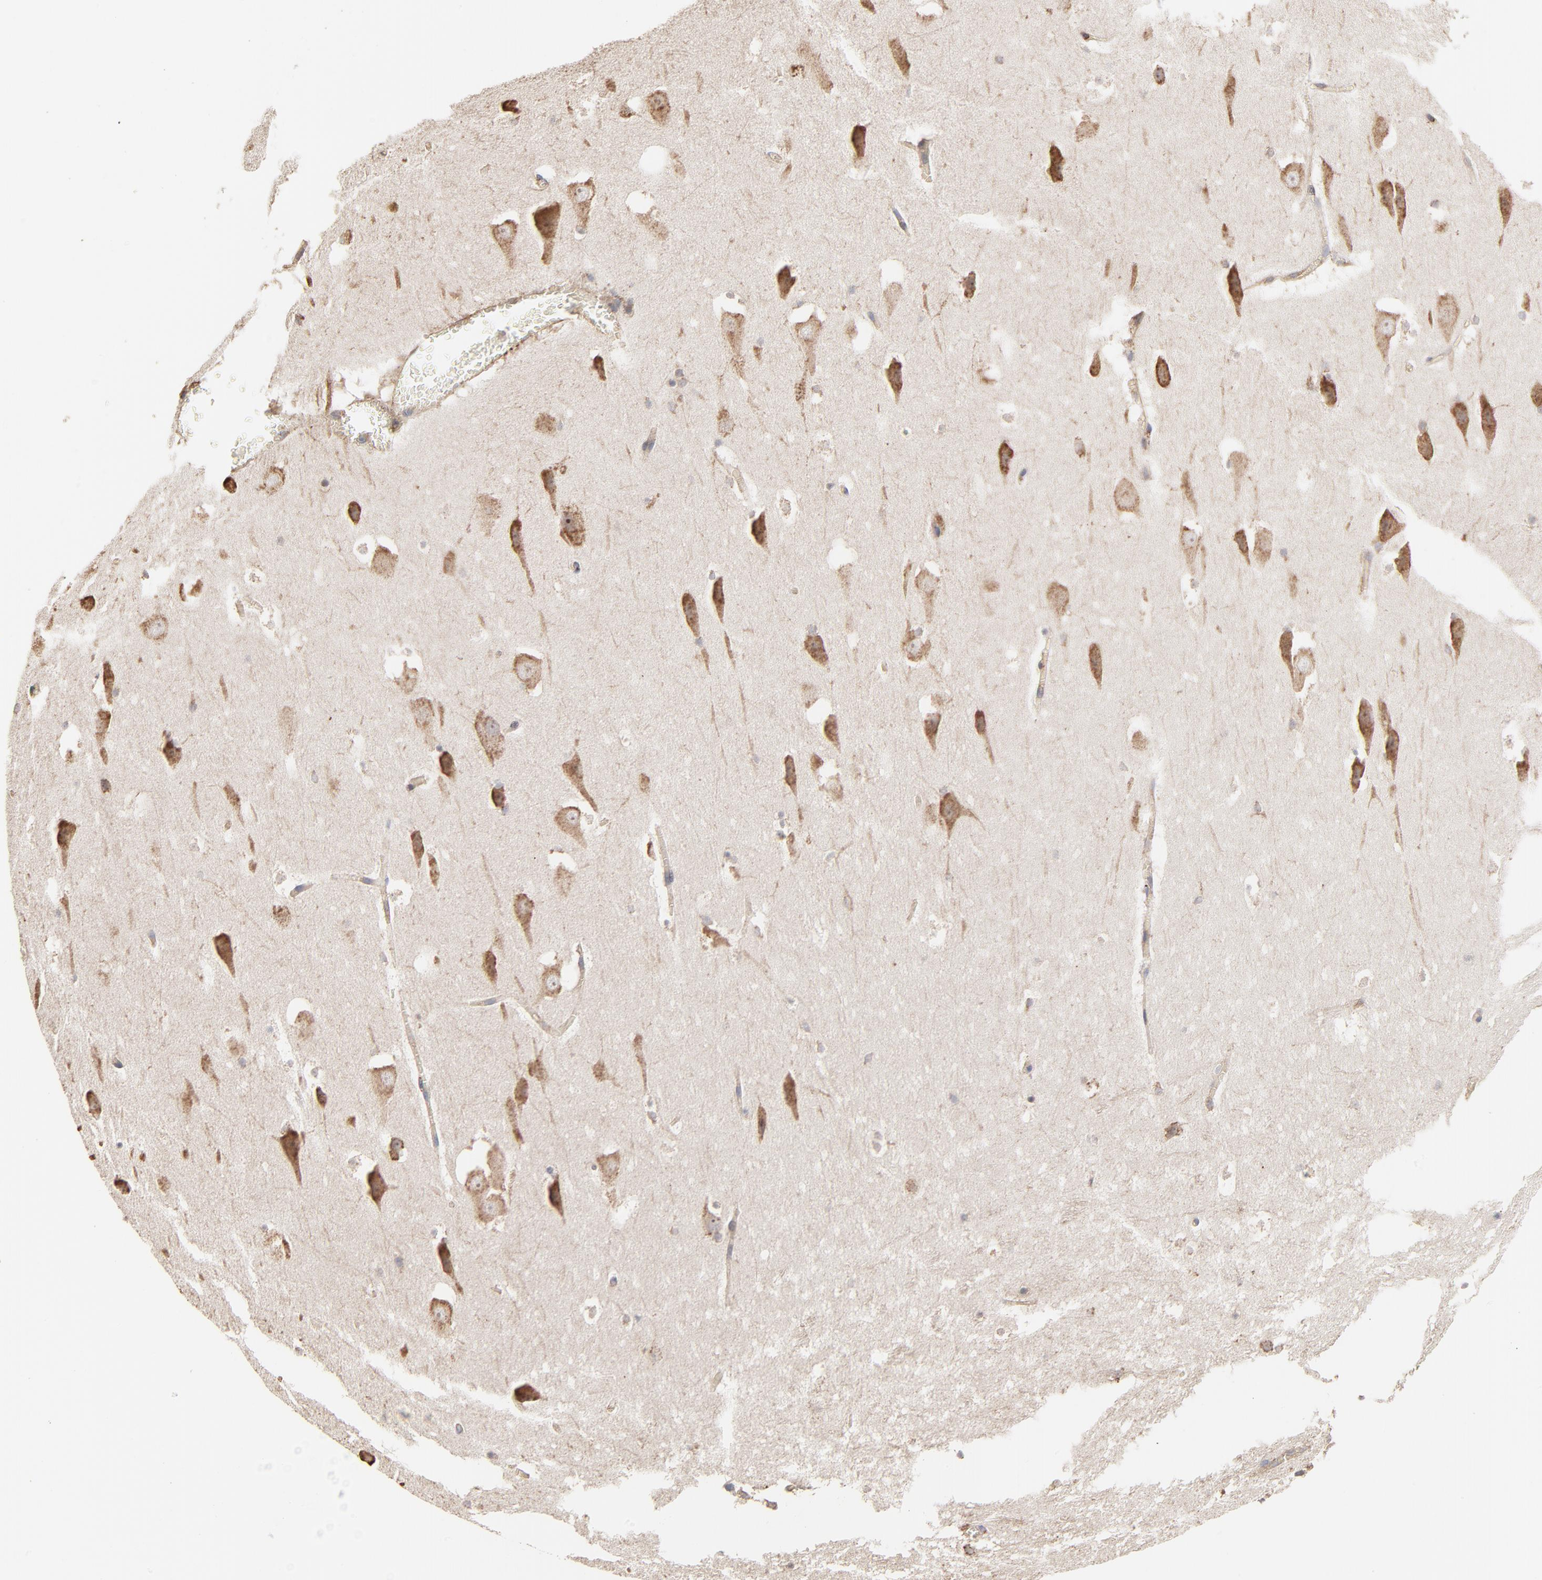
{"staining": {"intensity": "weak", "quantity": "25%-75%", "location": "cytoplasmic/membranous"}, "tissue": "hippocampus", "cell_type": "Glial cells", "image_type": "normal", "snomed": [{"axis": "morphology", "description": "Normal tissue, NOS"}, {"axis": "topography", "description": "Hippocampus"}], "caption": "Immunohistochemical staining of unremarkable human hippocampus reveals 25%-75% levels of weak cytoplasmic/membranous protein staining in approximately 25%-75% of glial cells.", "gene": "RNF213", "patient": {"sex": "male", "age": 45}}